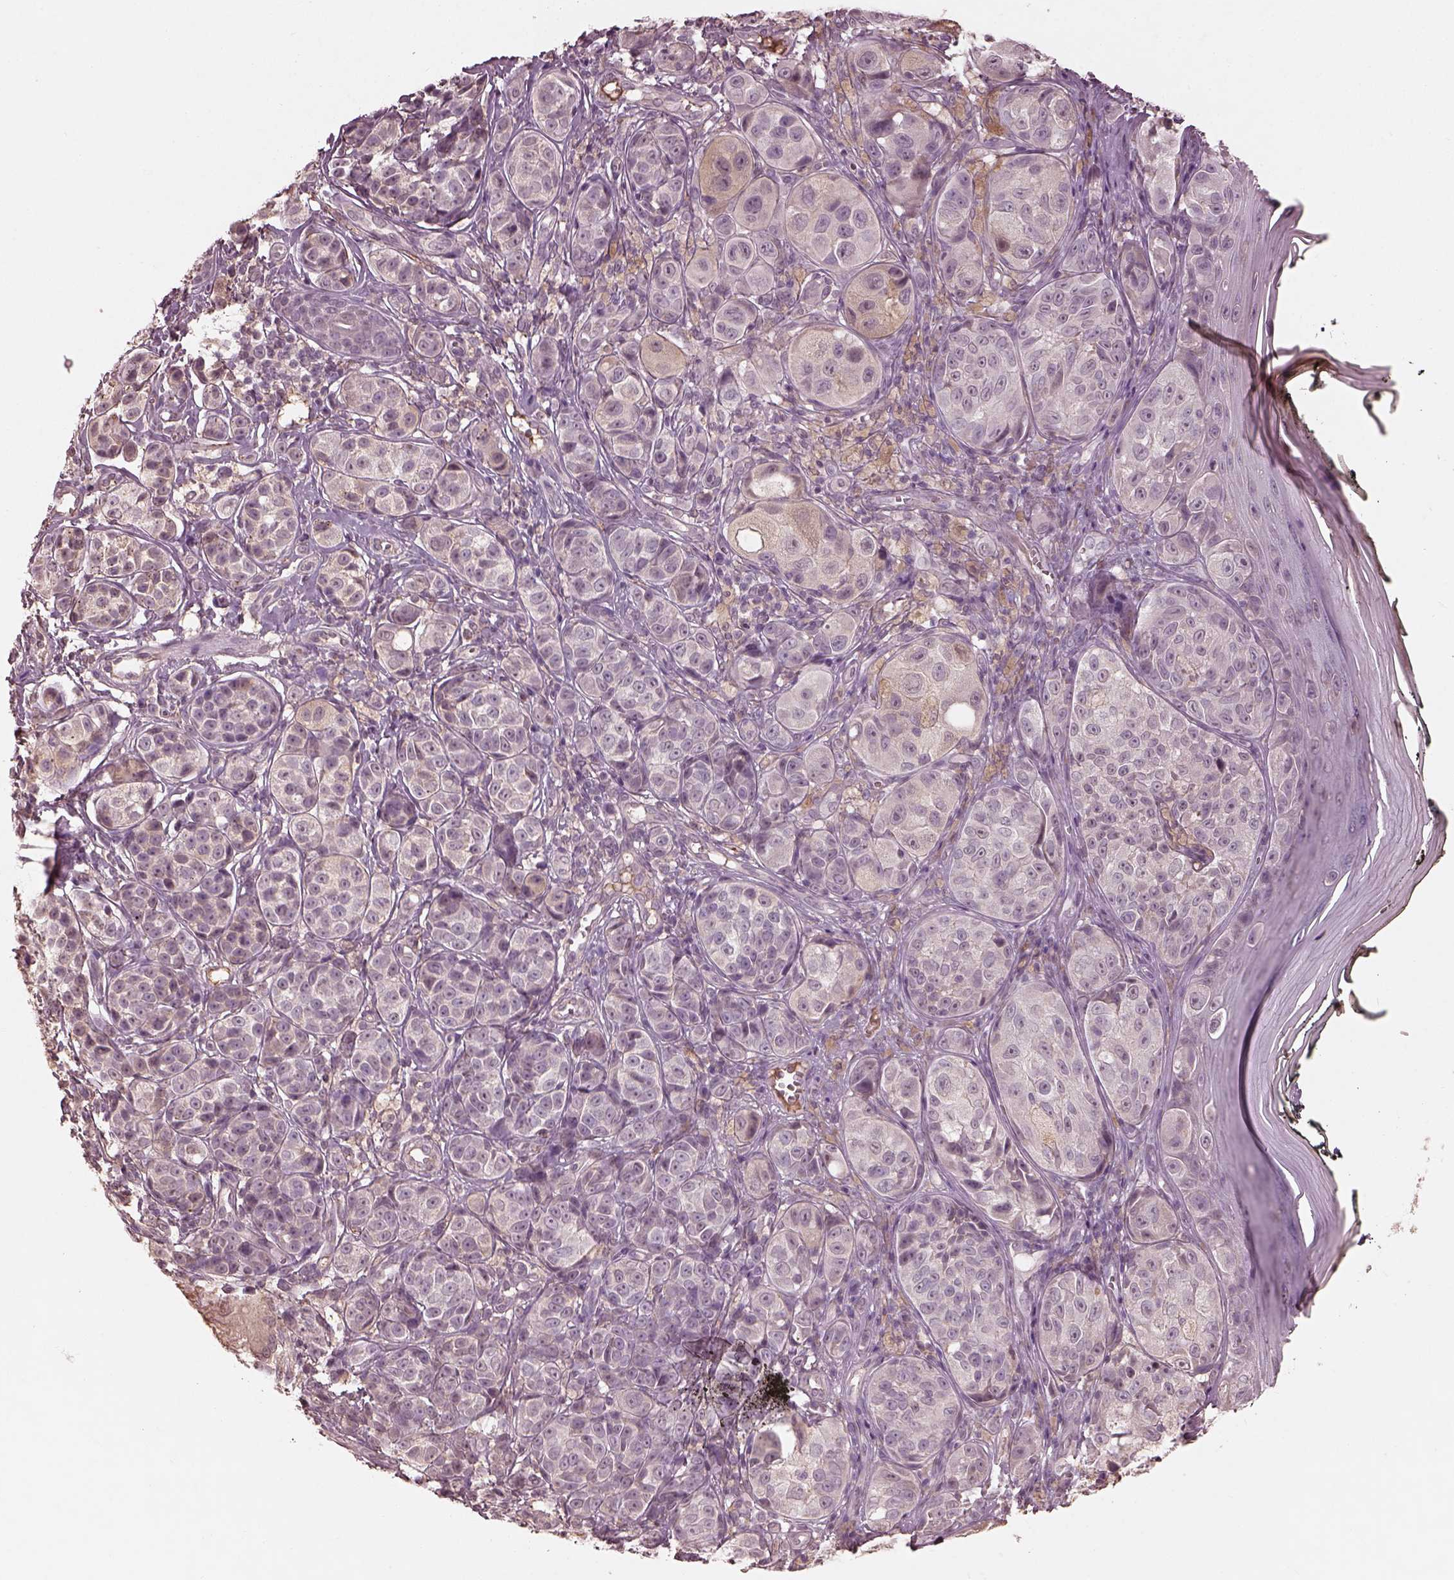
{"staining": {"intensity": "negative", "quantity": "none", "location": "none"}, "tissue": "melanoma", "cell_type": "Tumor cells", "image_type": "cancer", "snomed": [{"axis": "morphology", "description": "Malignant melanoma, NOS"}, {"axis": "topography", "description": "Skin"}], "caption": "Tumor cells show no significant staining in malignant melanoma.", "gene": "CALR3", "patient": {"sex": "male", "age": 48}}